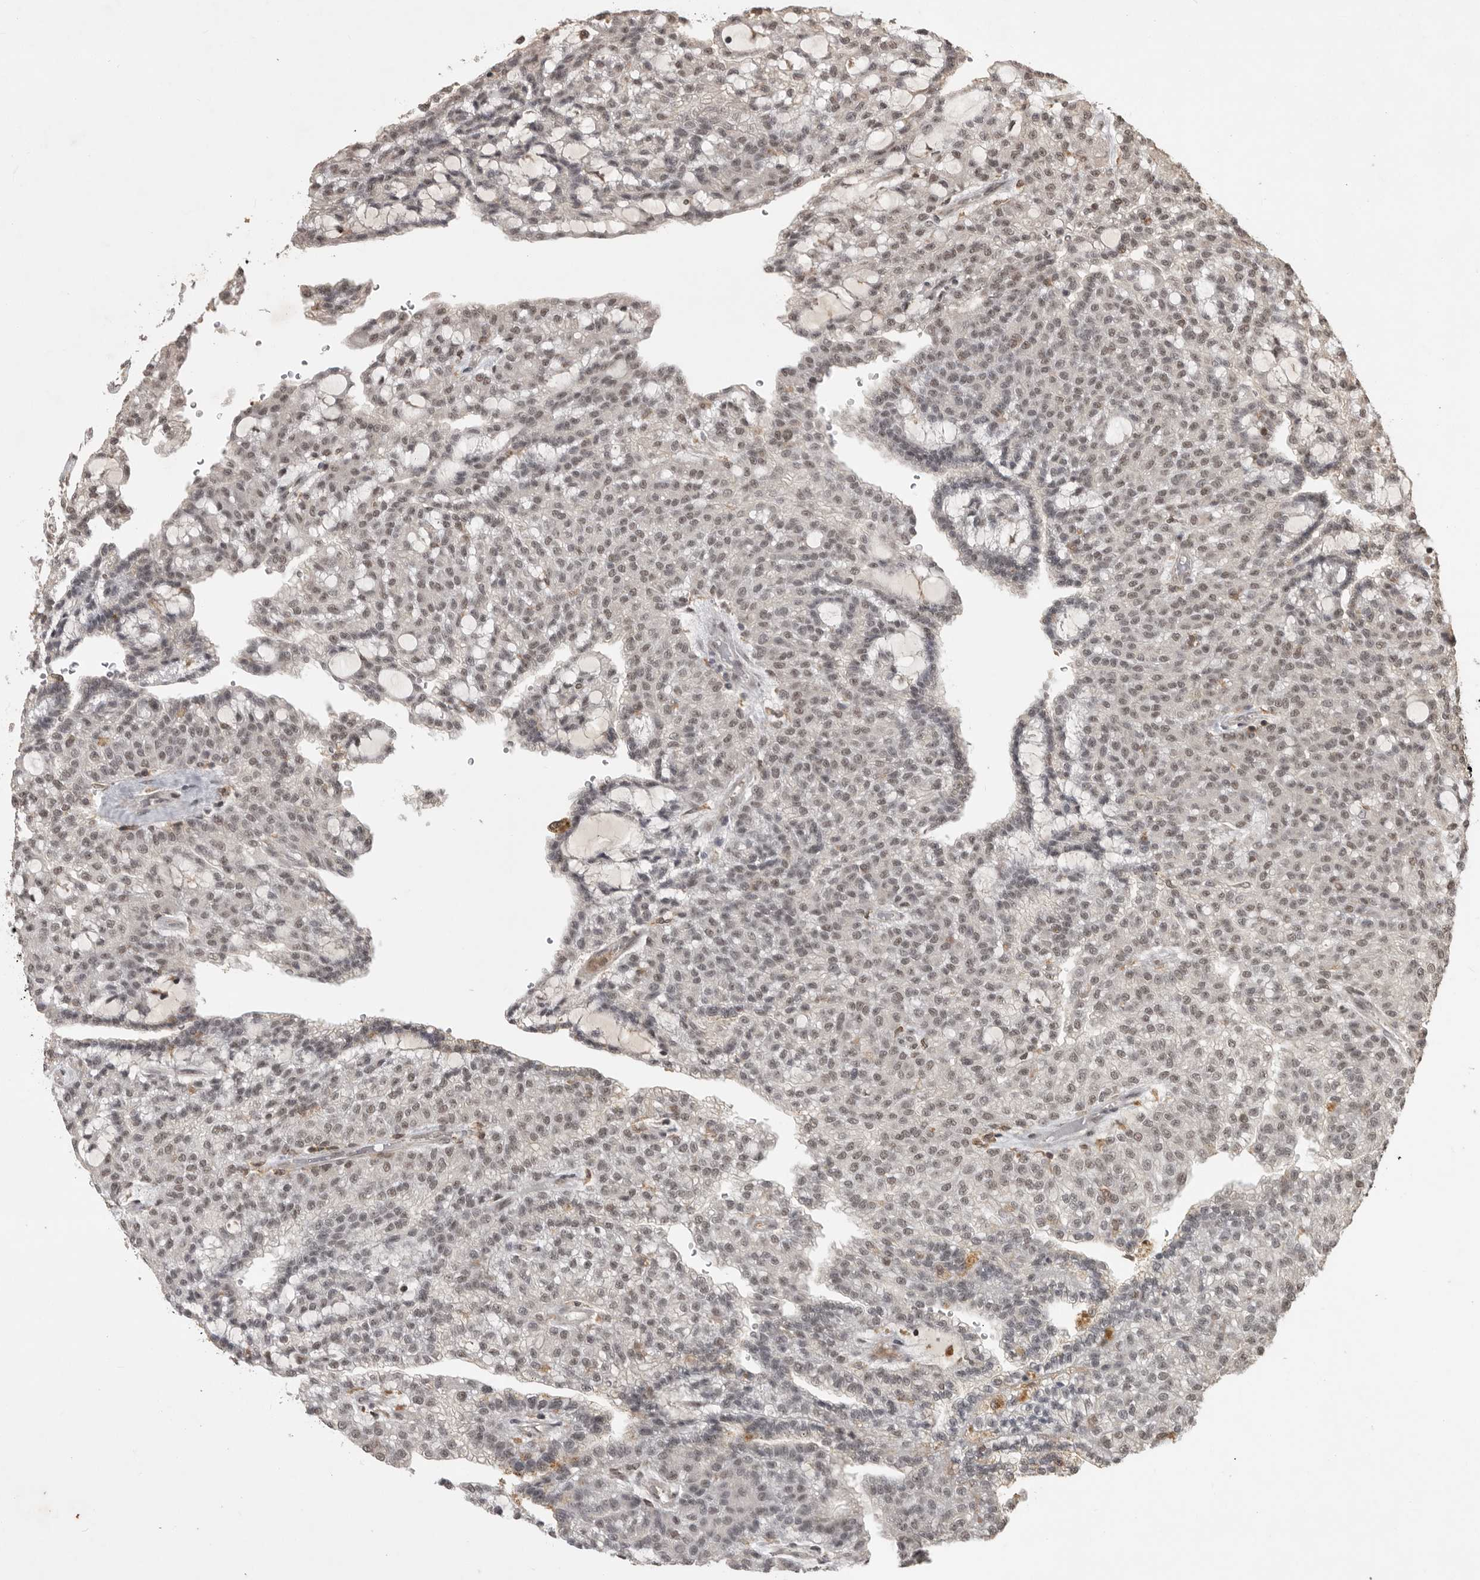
{"staining": {"intensity": "weak", "quantity": ">75%", "location": "nuclear"}, "tissue": "renal cancer", "cell_type": "Tumor cells", "image_type": "cancer", "snomed": [{"axis": "morphology", "description": "Adenocarcinoma, NOS"}, {"axis": "topography", "description": "Kidney"}], "caption": "Immunohistochemical staining of human renal cancer demonstrates weak nuclear protein staining in approximately >75% of tumor cells.", "gene": "CBLL1", "patient": {"sex": "male", "age": 63}}